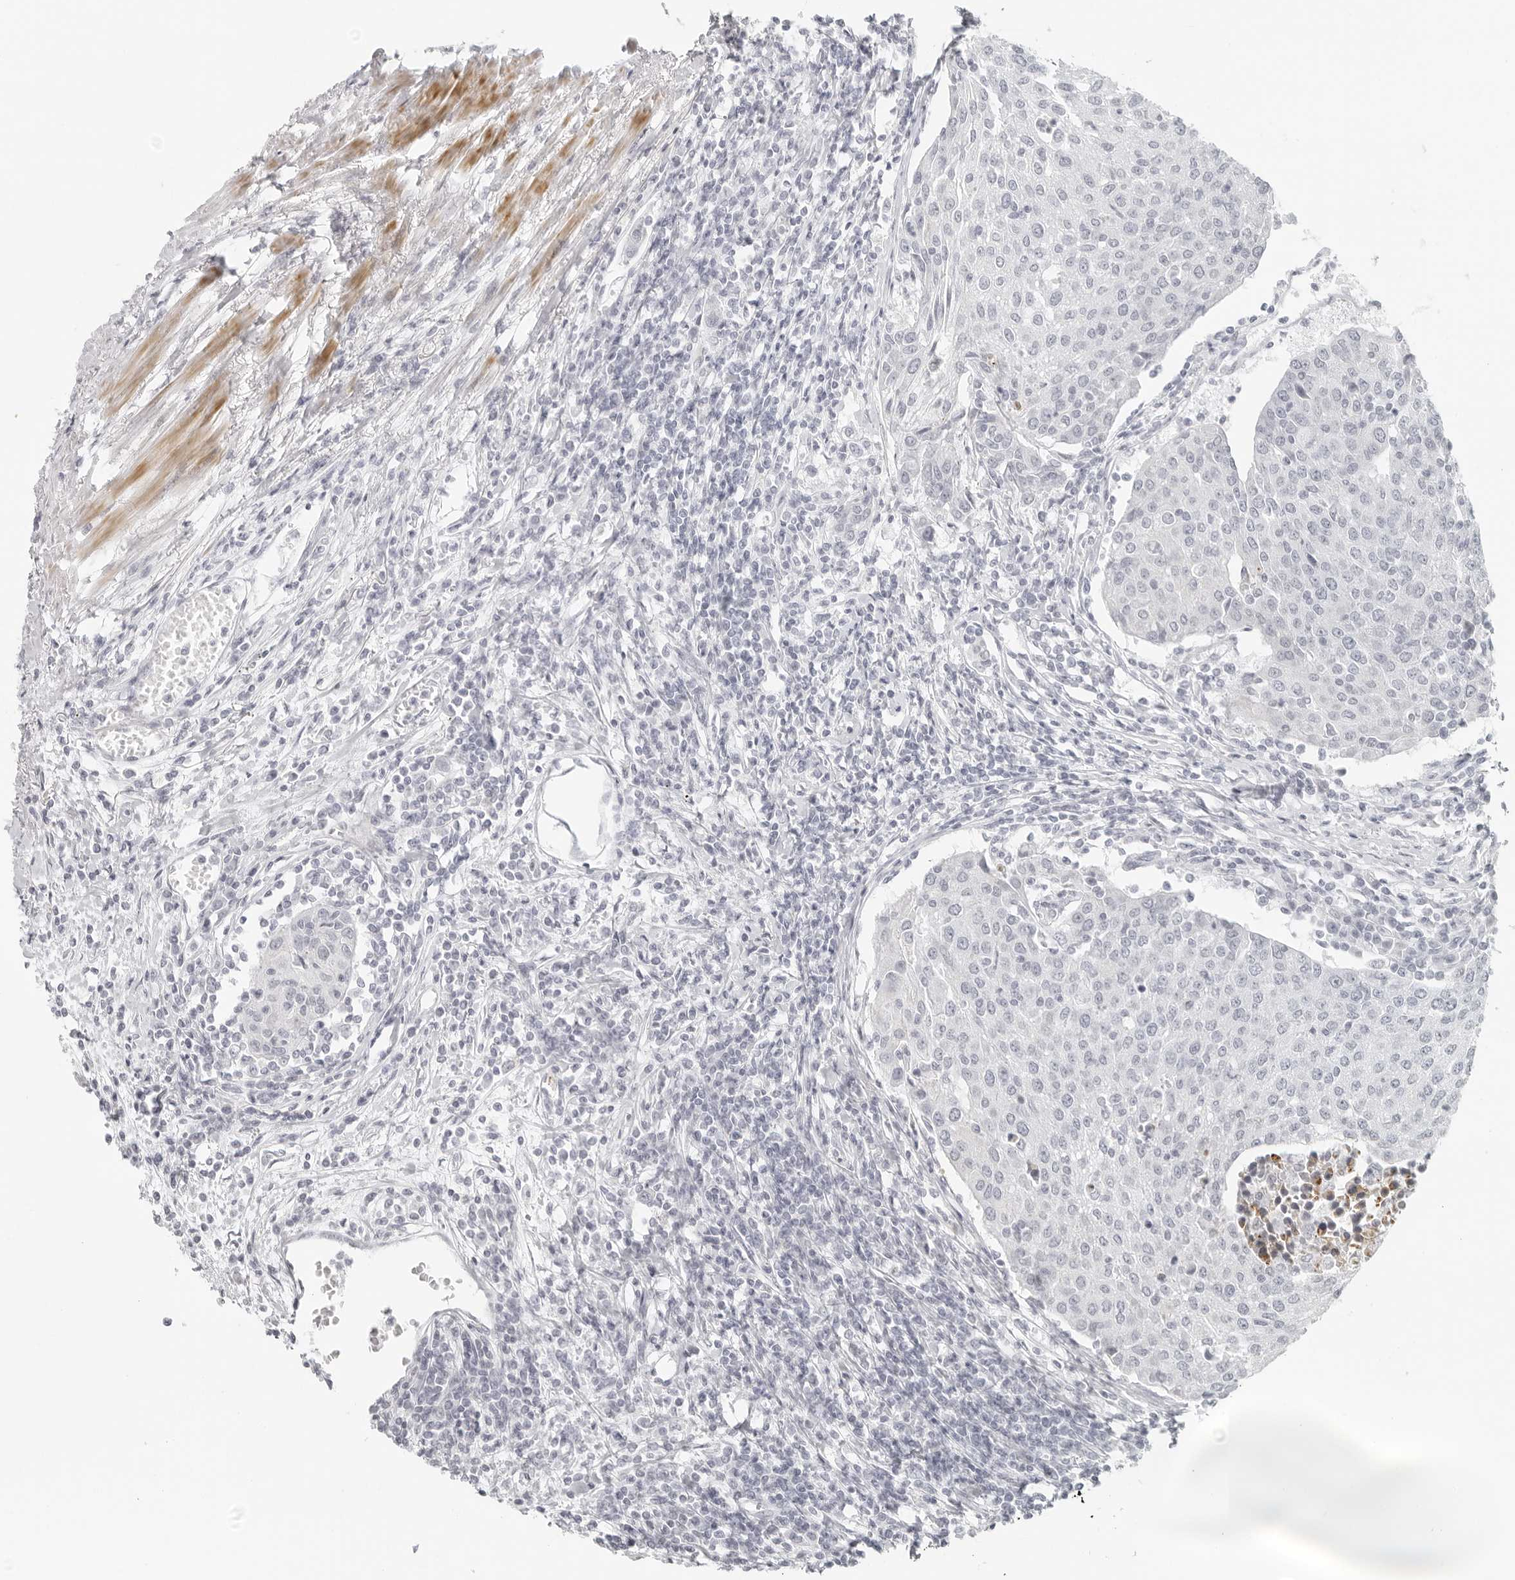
{"staining": {"intensity": "negative", "quantity": "none", "location": "none"}, "tissue": "urothelial cancer", "cell_type": "Tumor cells", "image_type": "cancer", "snomed": [{"axis": "morphology", "description": "Urothelial carcinoma, High grade"}, {"axis": "topography", "description": "Urinary bladder"}], "caption": "There is no significant expression in tumor cells of urothelial carcinoma (high-grade).", "gene": "RPS6KC1", "patient": {"sex": "female", "age": 85}}